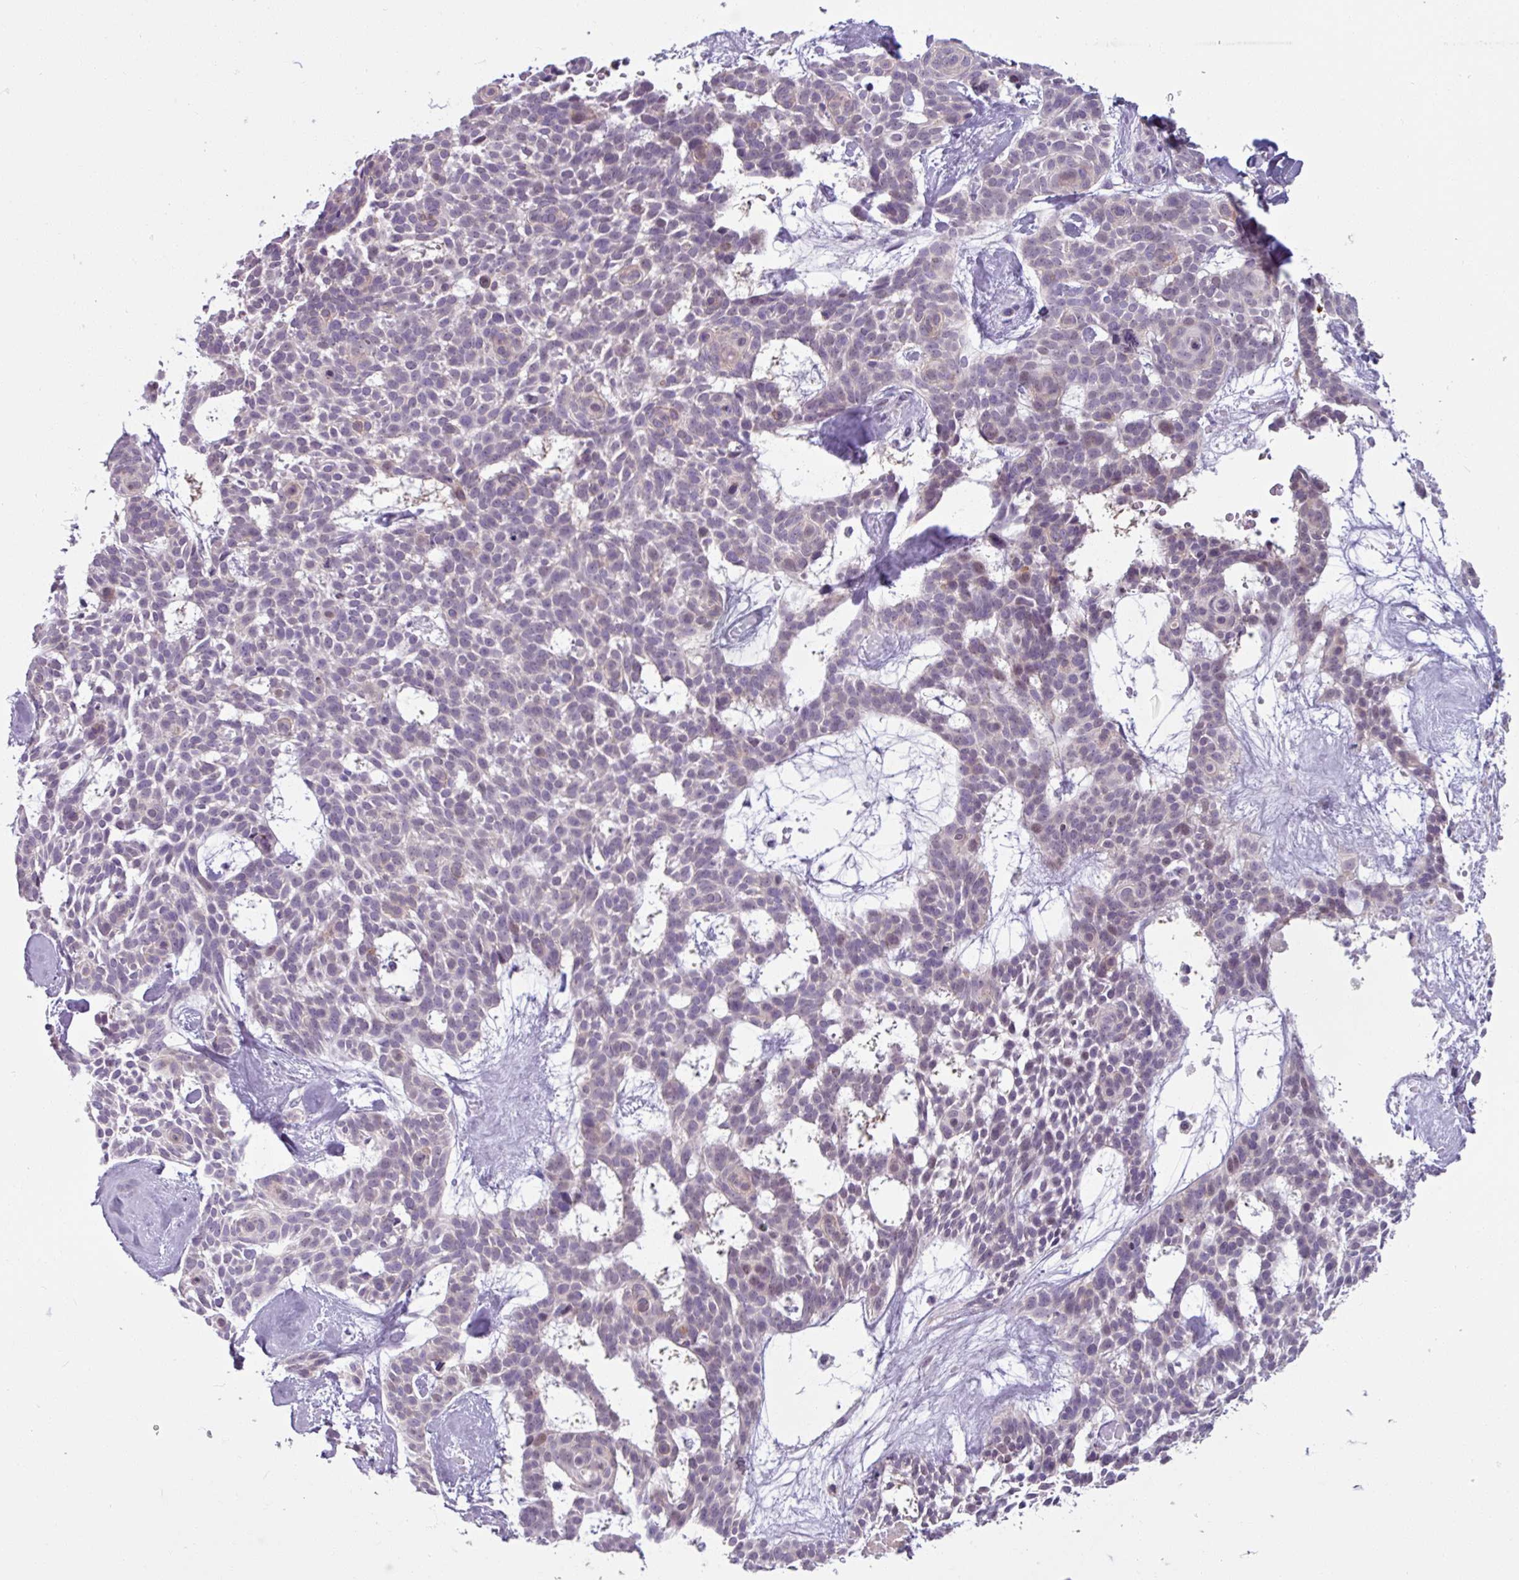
{"staining": {"intensity": "negative", "quantity": "none", "location": "none"}, "tissue": "skin cancer", "cell_type": "Tumor cells", "image_type": "cancer", "snomed": [{"axis": "morphology", "description": "Basal cell carcinoma"}, {"axis": "topography", "description": "Skin"}], "caption": "Tumor cells show no significant protein expression in skin basal cell carcinoma.", "gene": "PNMA6A", "patient": {"sex": "male", "age": 61}}